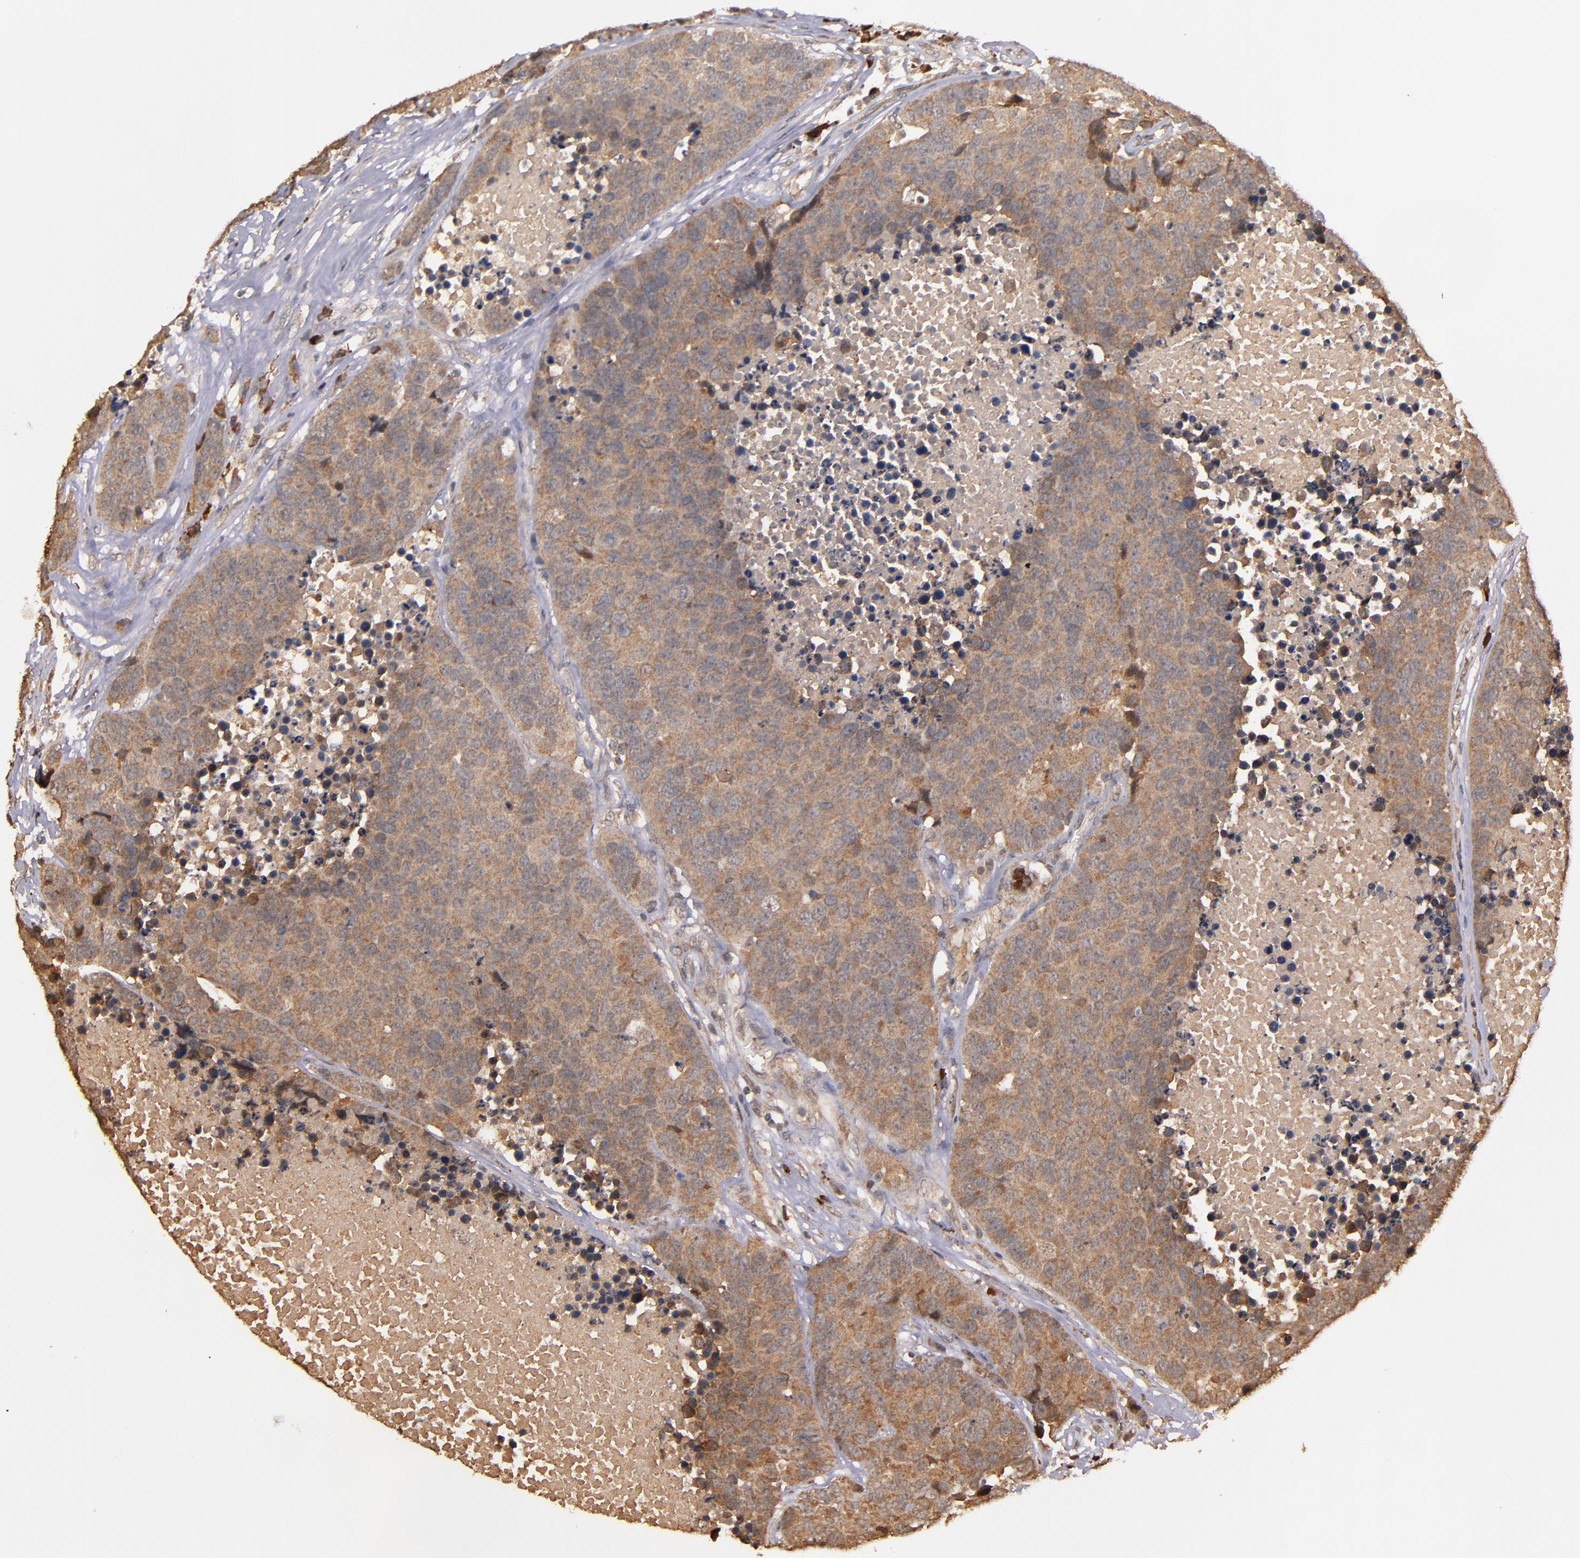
{"staining": {"intensity": "moderate", "quantity": ">75%", "location": "cytoplasmic/membranous"}, "tissue": "carcinoid", "cell_type": "Tumor cells", "image_type": "cancer", "snomed": [{"axis": "morphology", "description": "Carcinoid, malignant, NOS"}, {"axis": "topography", "description": "Lung"}], "caption": "Immunohistochemical staining of human malignant carcinoid exhibits medium levels of moderate cytoplasmic/membranous staining in about >75% of tumor cells.", "gene": "RIOK3", "patient": {"sex": "male", "age": 60}}